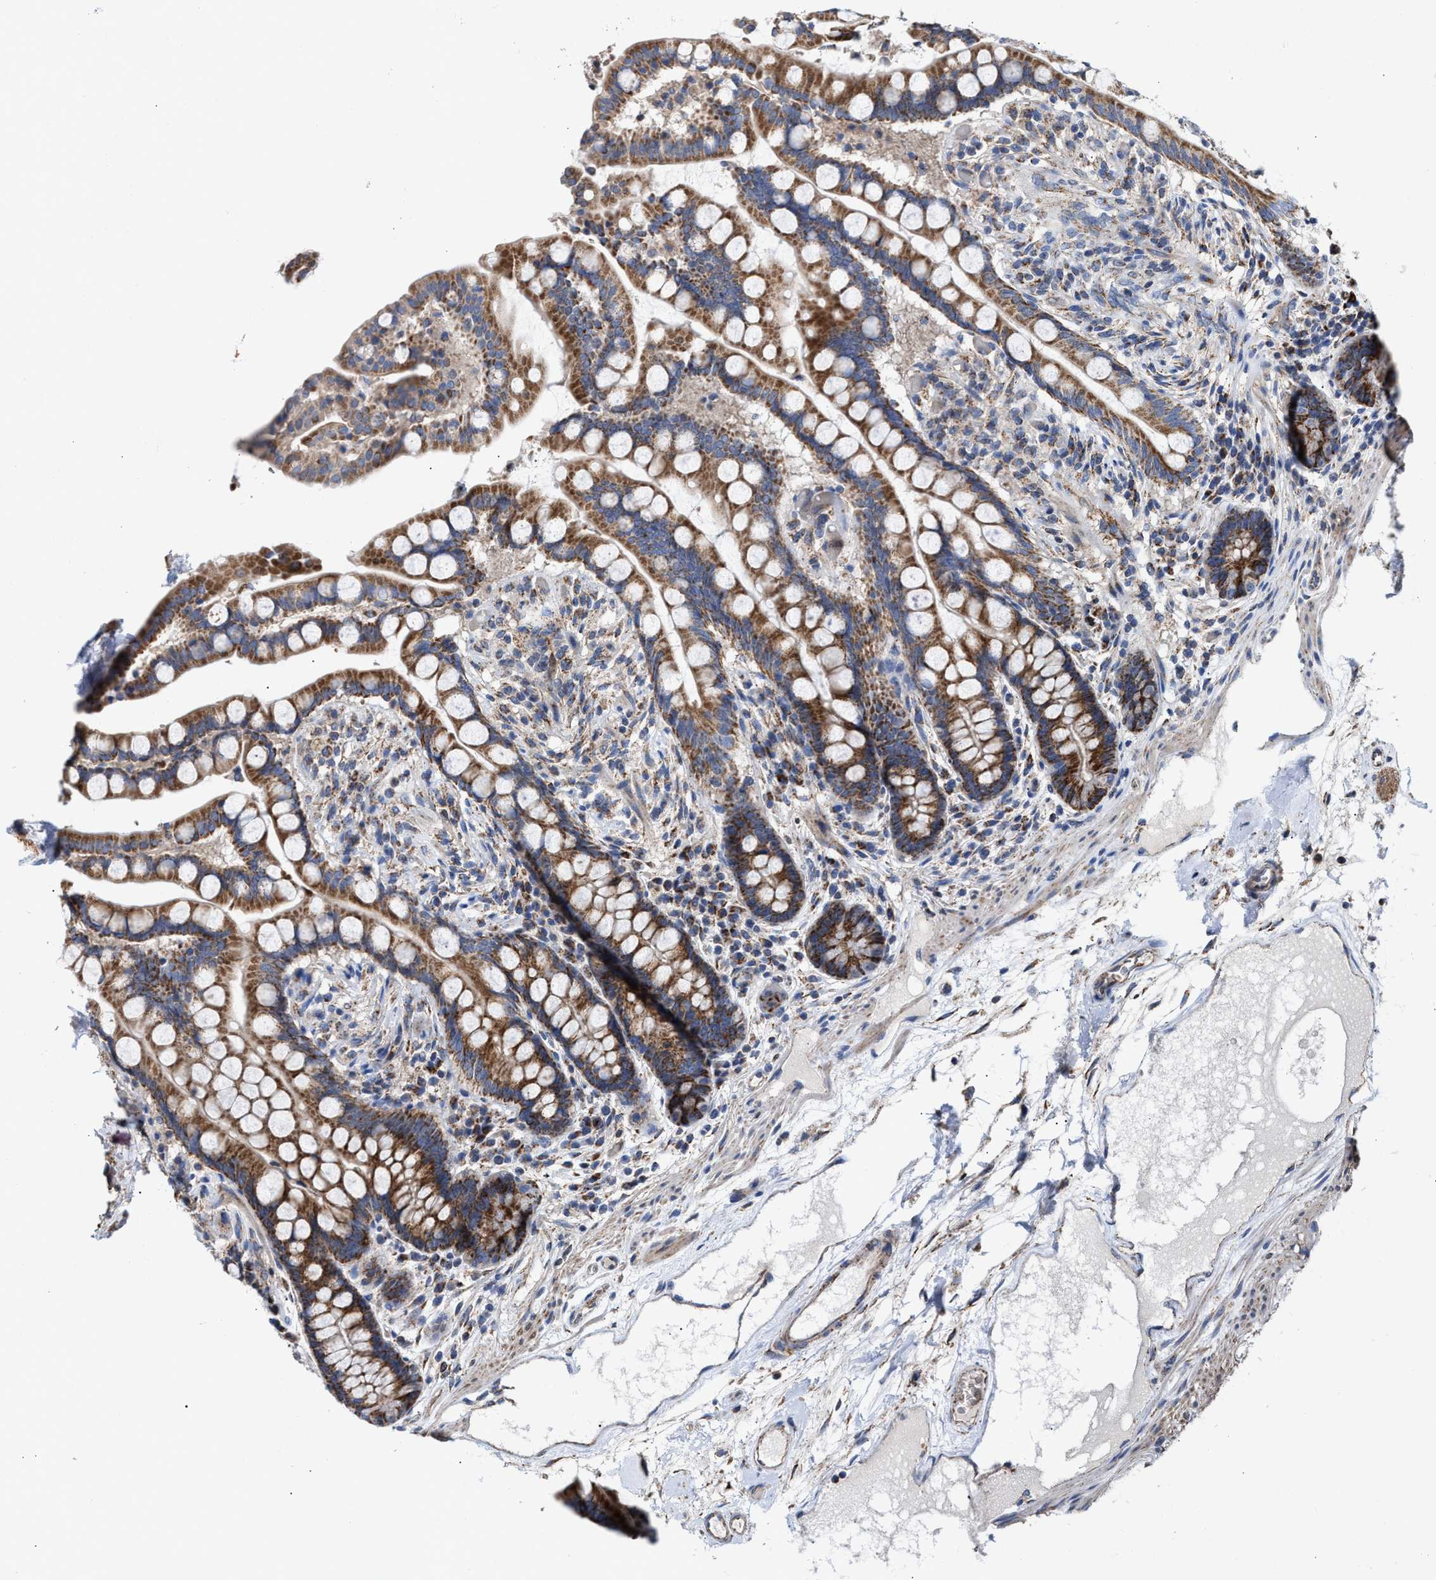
{"staining": {"intensity": "moderate", "quantity": ">75%", "location": "cytoplasmic/membranous"}, "tissue": "colon", "cell_type": "Endothelial cells", "image_type": "normal", "snomed": [{"axis": "morphology", "description": "Normal tissue, NOS"}, {"axis": "topography", "description": "Colon"}], "caption": "IHC histopathology image of benign colon: human colon stained using IHC demonstrates medium levels of moderate protein expression localized specifically in the cytoplasmic/membranous of endothelial cells, appearing as a cytoplasmic/membranous brown color.", "gene": "MECR", "patient": {"sex": "male", "age": 73}}